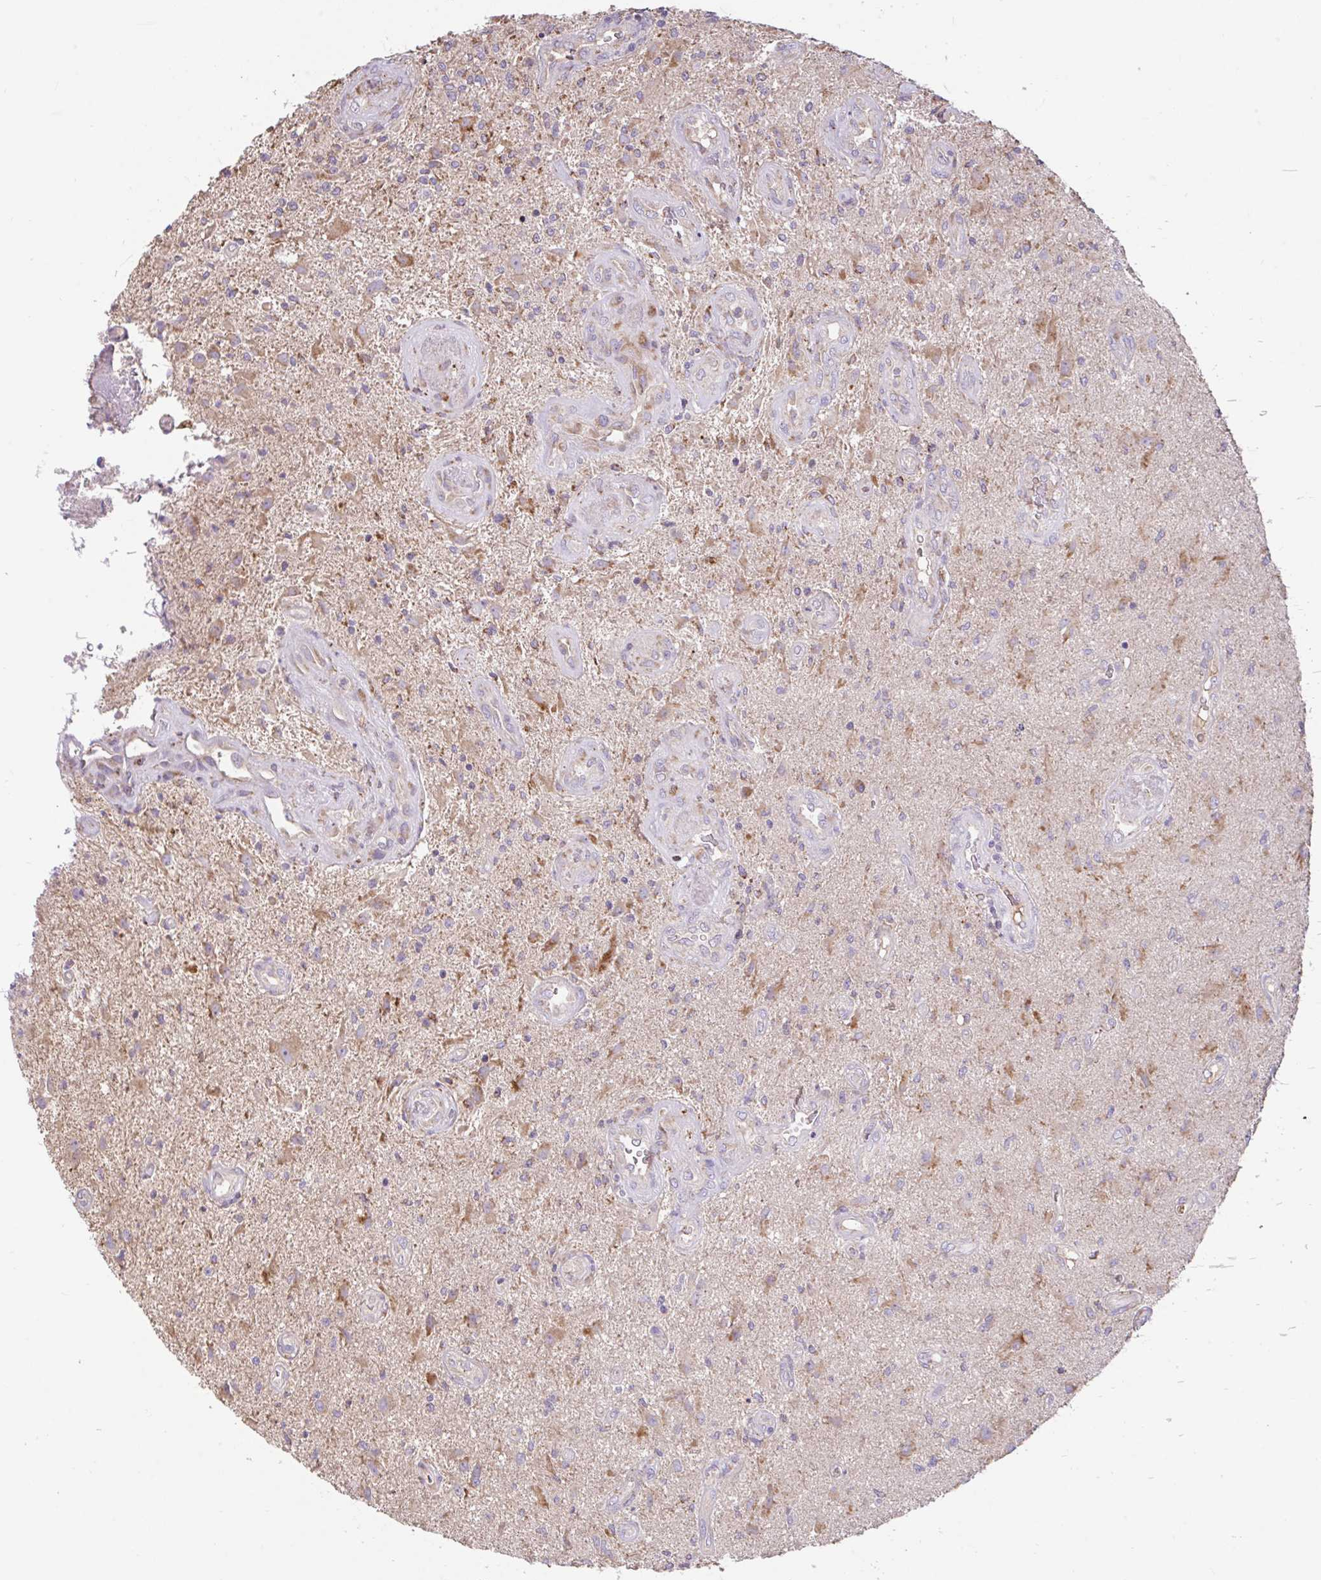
{"staining": {"intensity": "moderate", "quantity": "<25%", "location": "cytoplasmic/membranous"}, "tissue": "glioma", "cell_type": "Tumor cells", "image_type": "cancer", "snomed": [{"axis": "morphology", "description": "Glioma, malignant, High grade"}, {"axis": "topography", "description": "Brain"}], "caption": "Immunohistochemical staining of human glioma demonstrates low levels of moderate cytoplasmic/membranous expression in approximately <25% of tumor cells.", "gene": "RALBP1", "patient": {"sex": "male", "age": 67}}